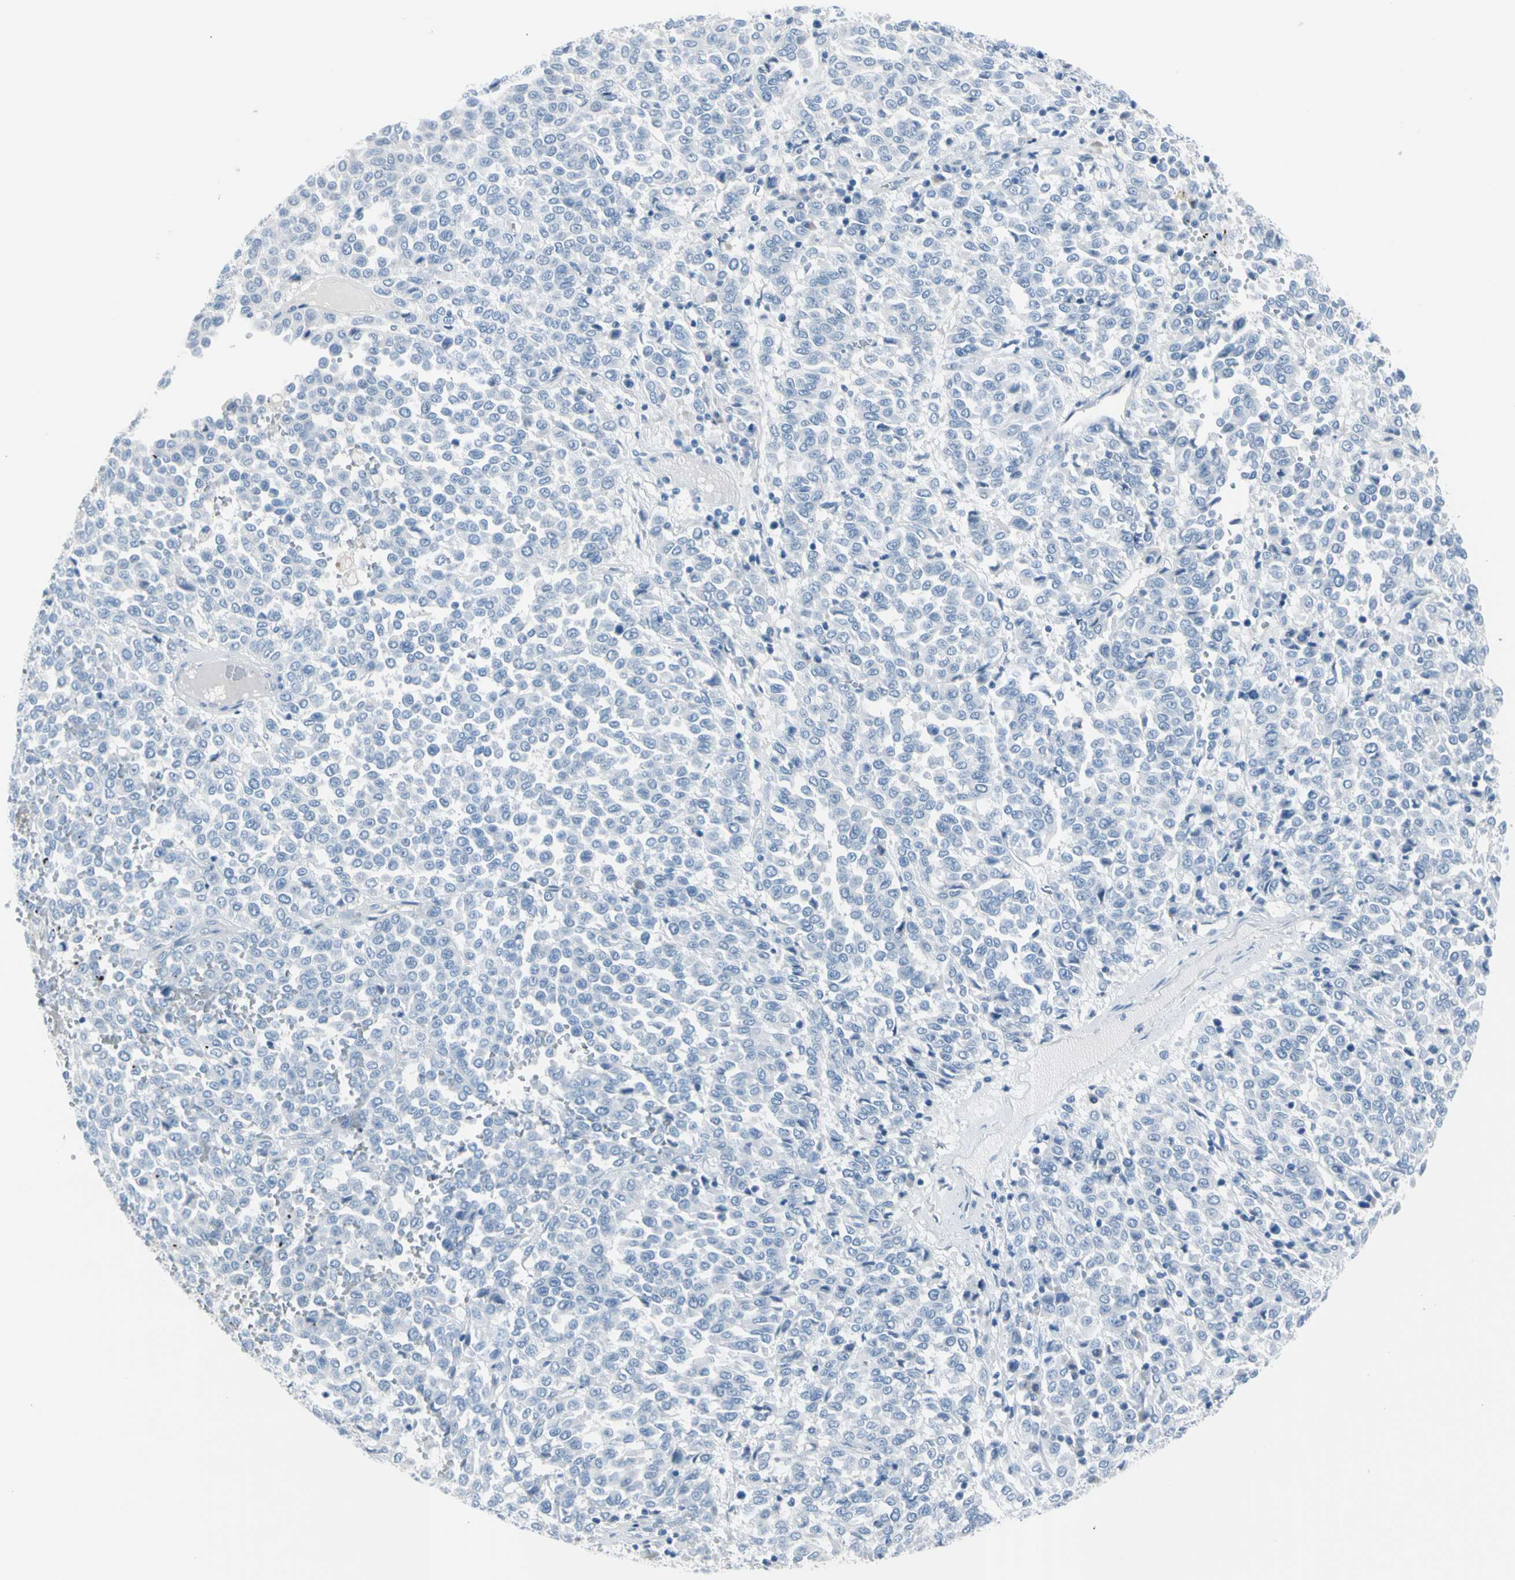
{"staining": {"intensity": "negative", "quantity": "none", "location": "none"}, "tissue": "melanoma", "cell_type": "Tumor cells", "image_type": "cancer", "snomed": [{"axis": "morphology", "description": "Malignant melanoma, Metastatic site"}, {"axis": "topography", "description": "Pancreas"}], "caption": "This is a photomicrograph of immunohistochemistry (IHC) staining of malignant melanoma (metastatic site), which shows no expression in tumor cells.", "gene": "TPO", "patient": {"sex": "female", "age": 30}}